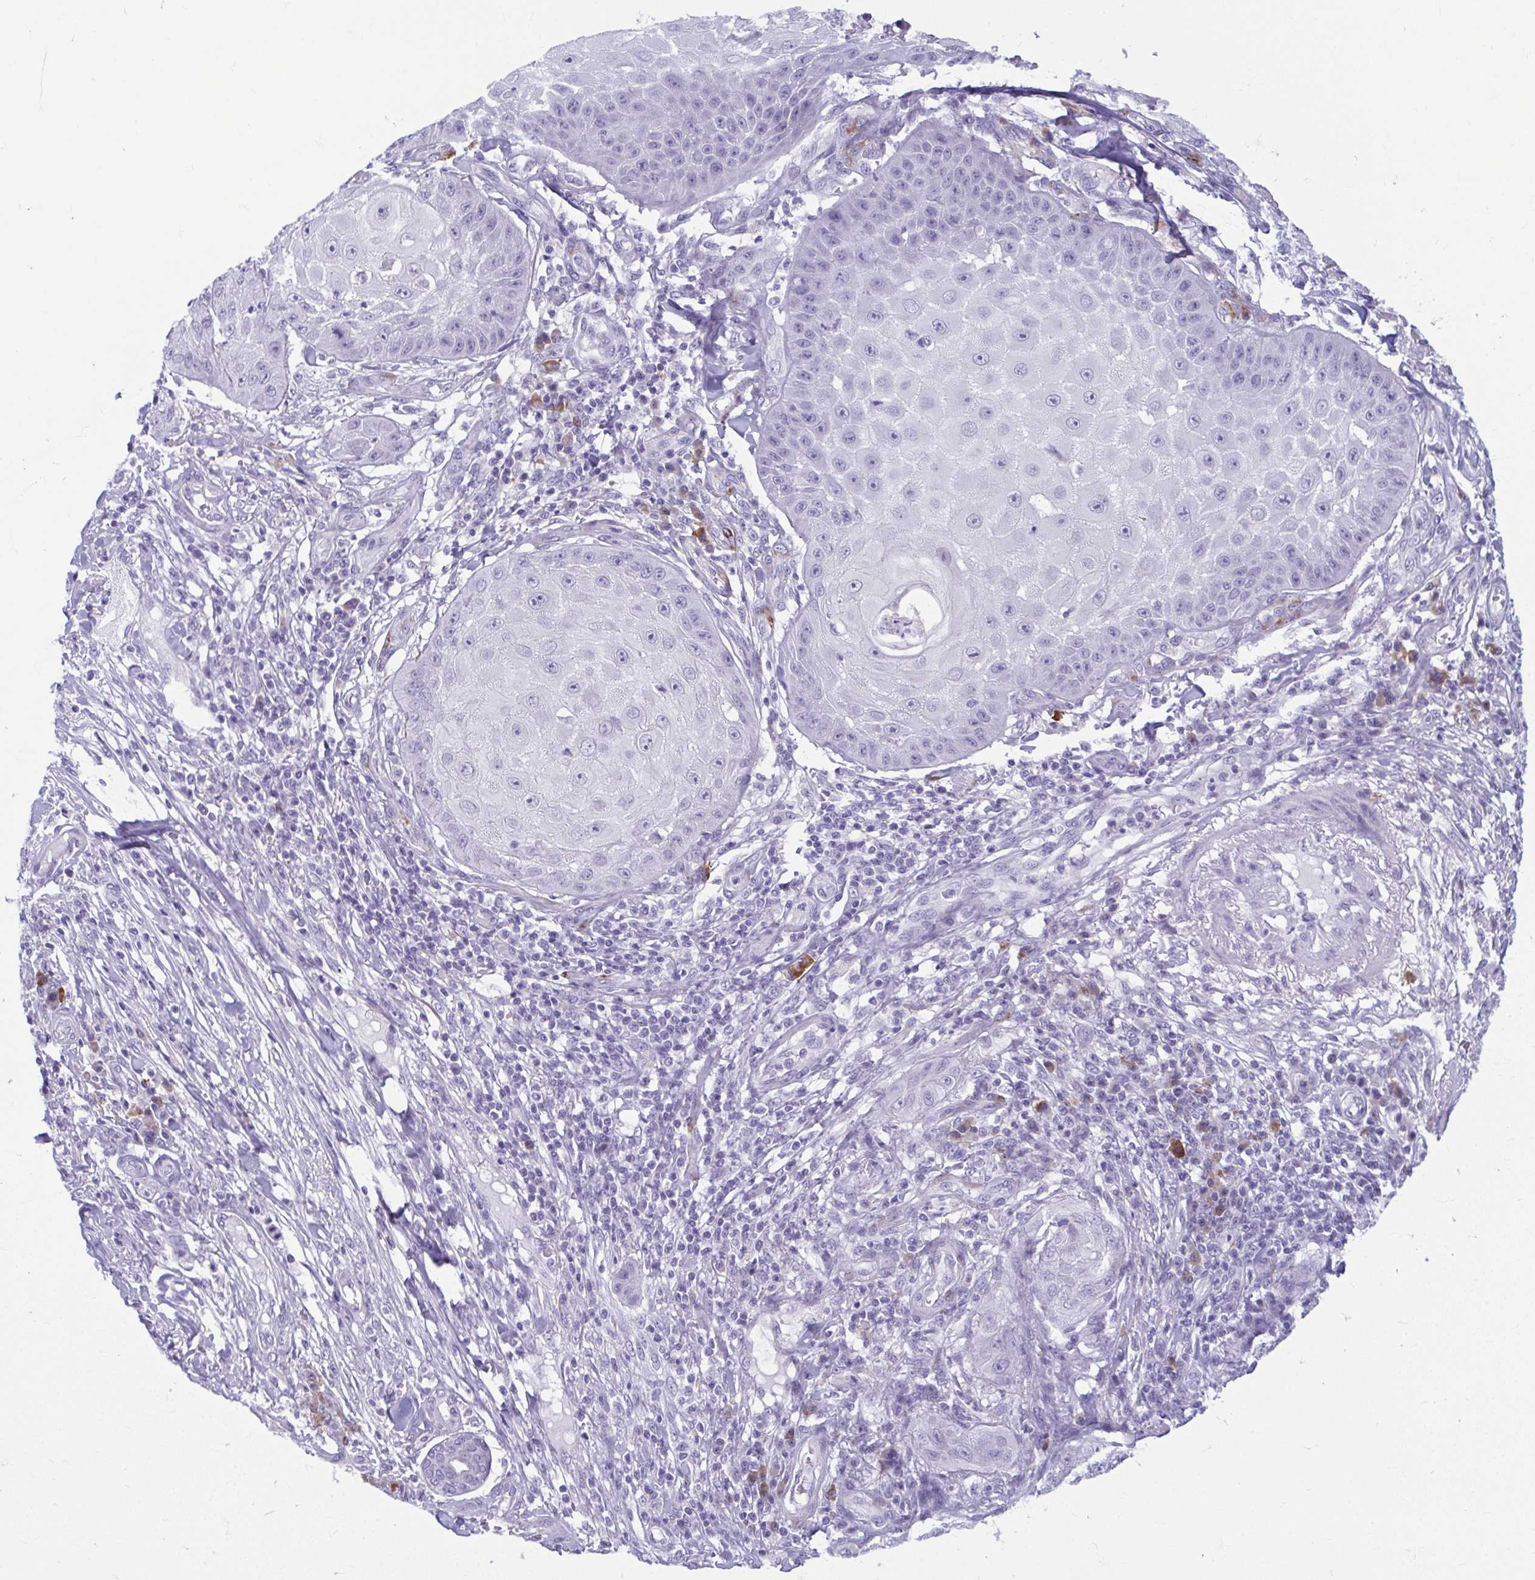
{"staining": {"intensity": "negative", "quantity": "none", "location": "none"}, "tissue": "skin cancer", "cell_type": "Tumor cells", "image_type": "cancer", "snomed": [{"axis": "morphology", "description": "Squamous cell carcinoma, NOS"}, {"axis": "topography", "description": "Skin"}], "caption": "Histopathology image shows no significant protein staining in tumor cells of skin cancer.", "gene": "SERPINI1", "patient": {"sex": "male", "age": 70}}